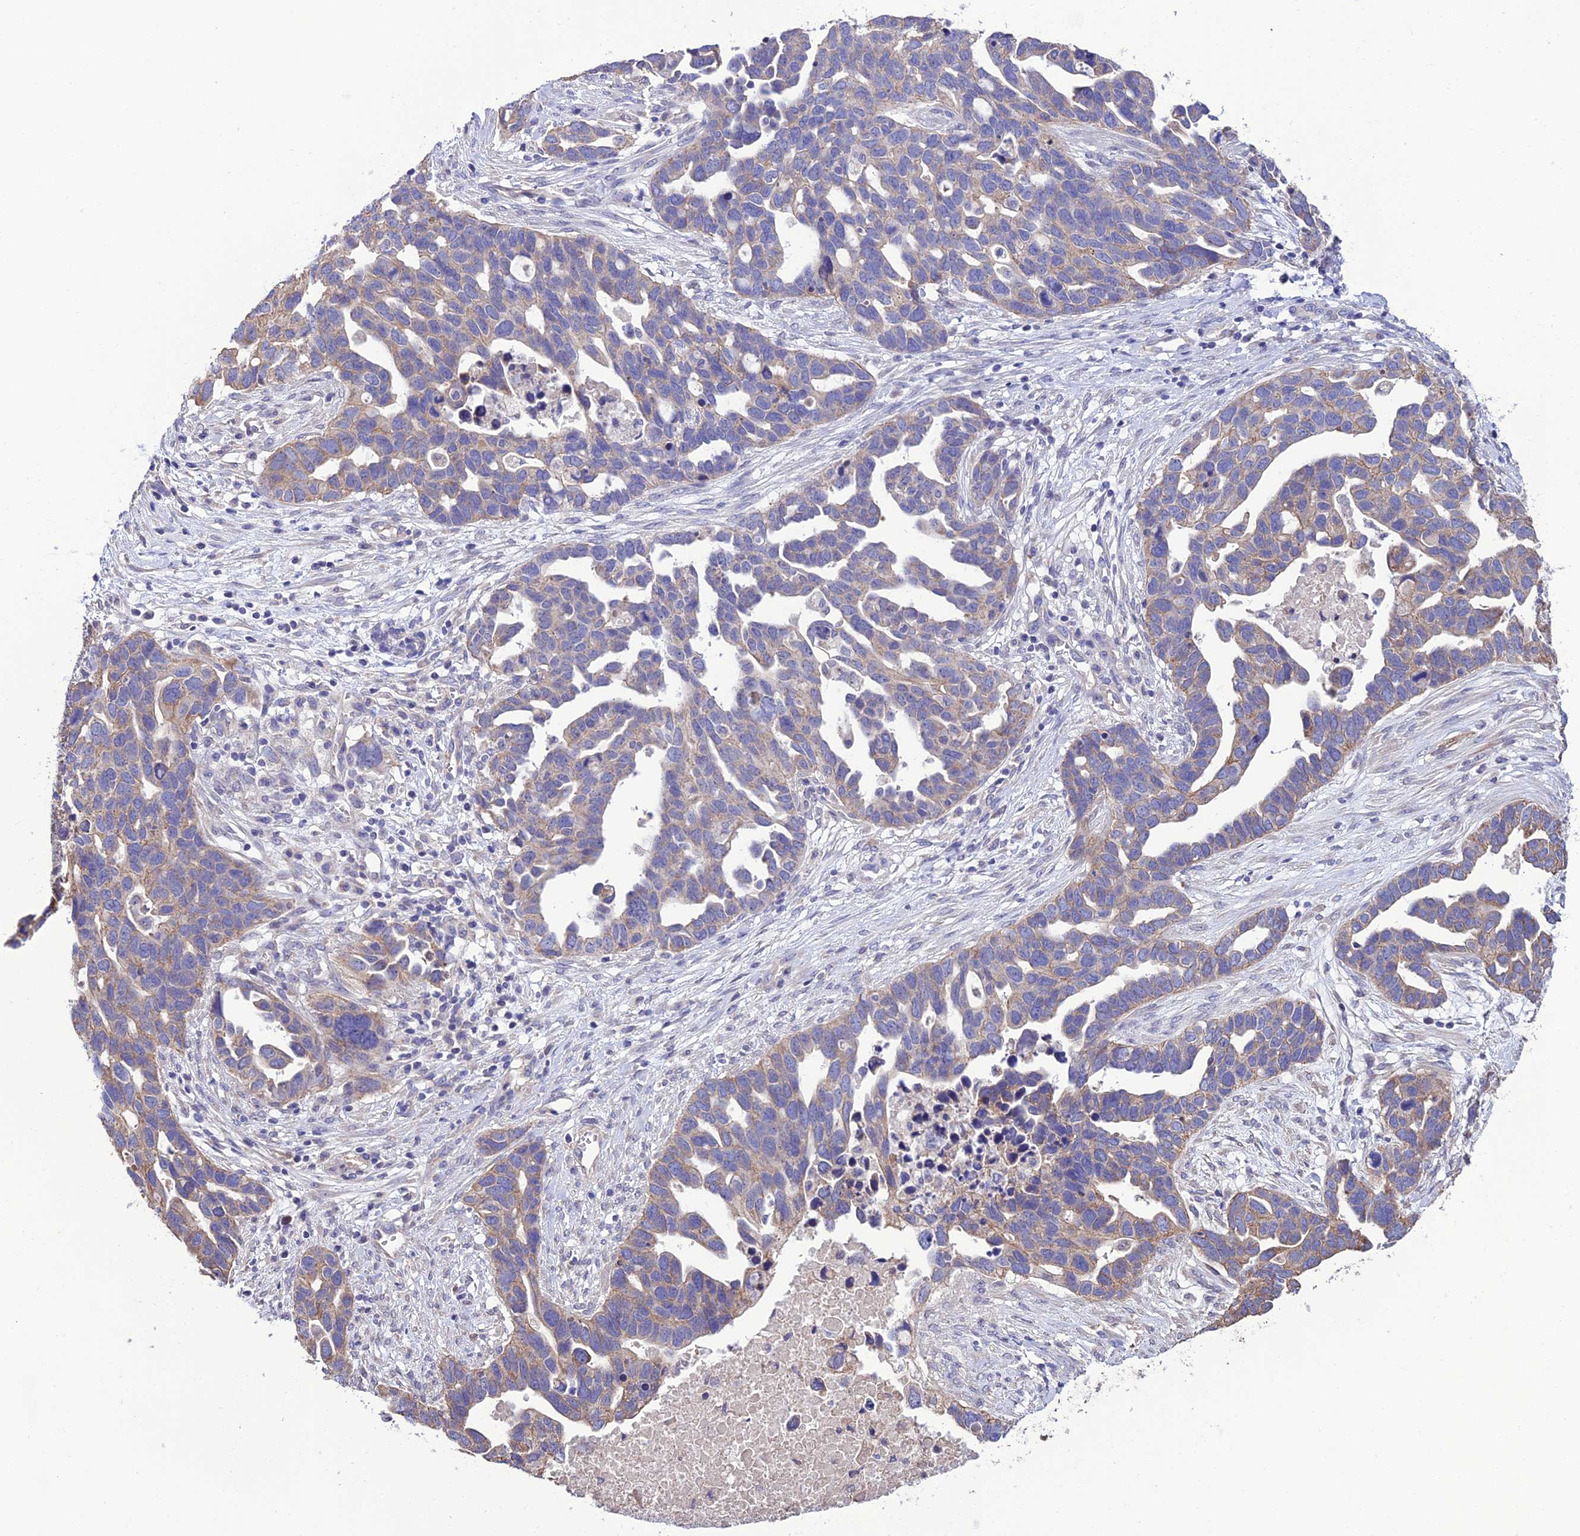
{"staining": {"intensity": "moderate", "quantity": "<25%", "location": "cytoplasmic/membranous"}, "tissue": "ovarian cancer", "cell_type": "Tumor cells", "image_type": "cancer", "snomed": [{"axis": "morphology", "description": "Cystadenocarcinoma, serous, NOS"}, {"axis": "topography", "description": "Ovary"}], "caption": "Ovarian serous cystadenocarcinoma was stained to show a protein in brown. There is low levels of moderate cytoplasmic/membranous positivity in about <25% of tumor cells.", "gene": "HOGA1", "patient": {"sex": "female", "age": 54}}